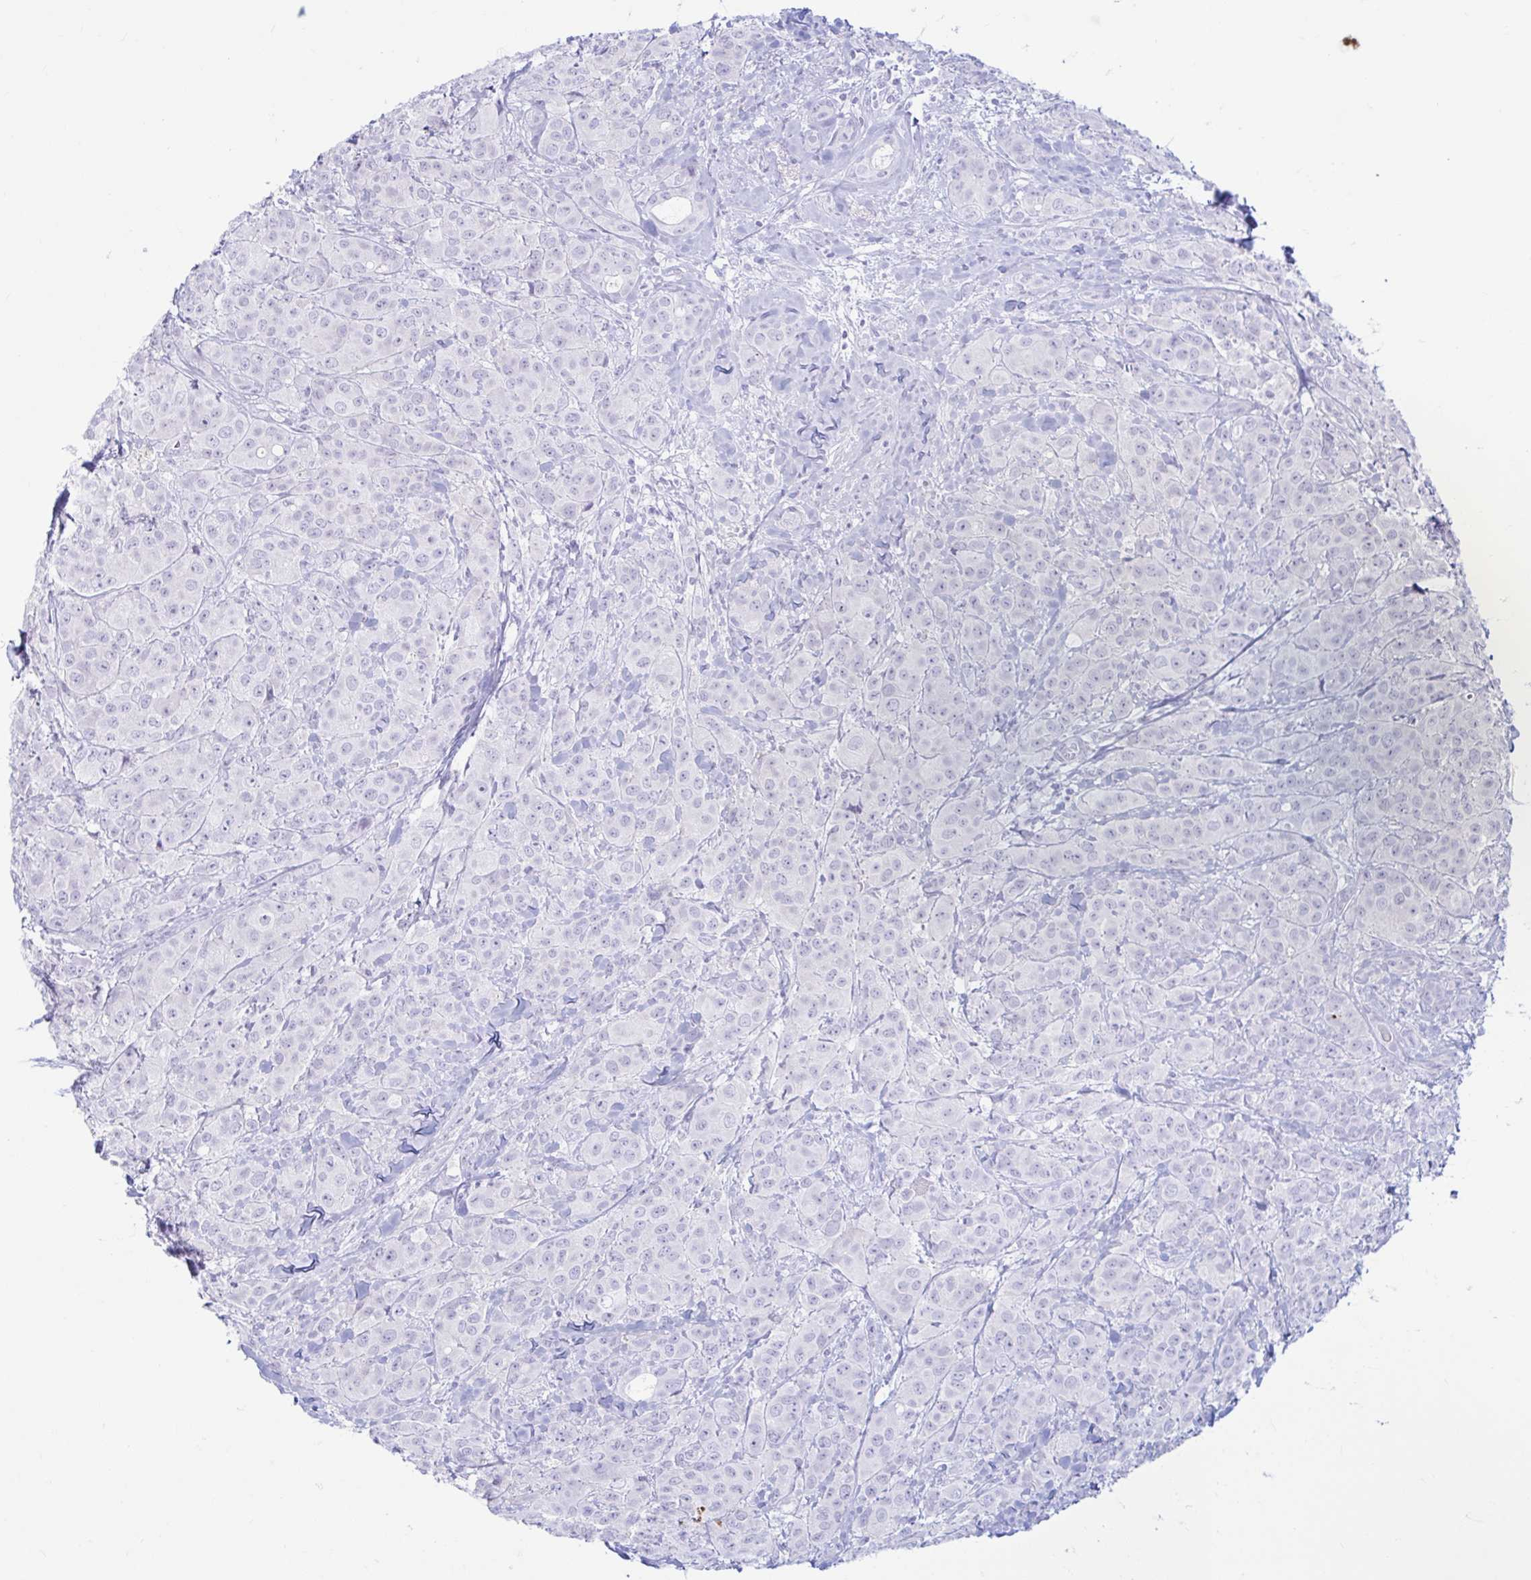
{"staining": {"intensity": "negative", "quantity": "none", "location": "none"}, "tissue": "breast cancer", "cell_type": "Tumor cells", "image_type": "cancer", "snomed": [{"axis": "morphology", "description": "Normal tissue, NOS"}, {"axis": "morphology", "description": "Duct carcinoma"}, {"axis": "topography", "description": "Breast"}], "caption": "Histopathology image shows no protein positivity in tumor cells of breast intraductal carcinoma tissue.", "gene": "ERICH6", "patient": {"sex": "female", "age": 43}}